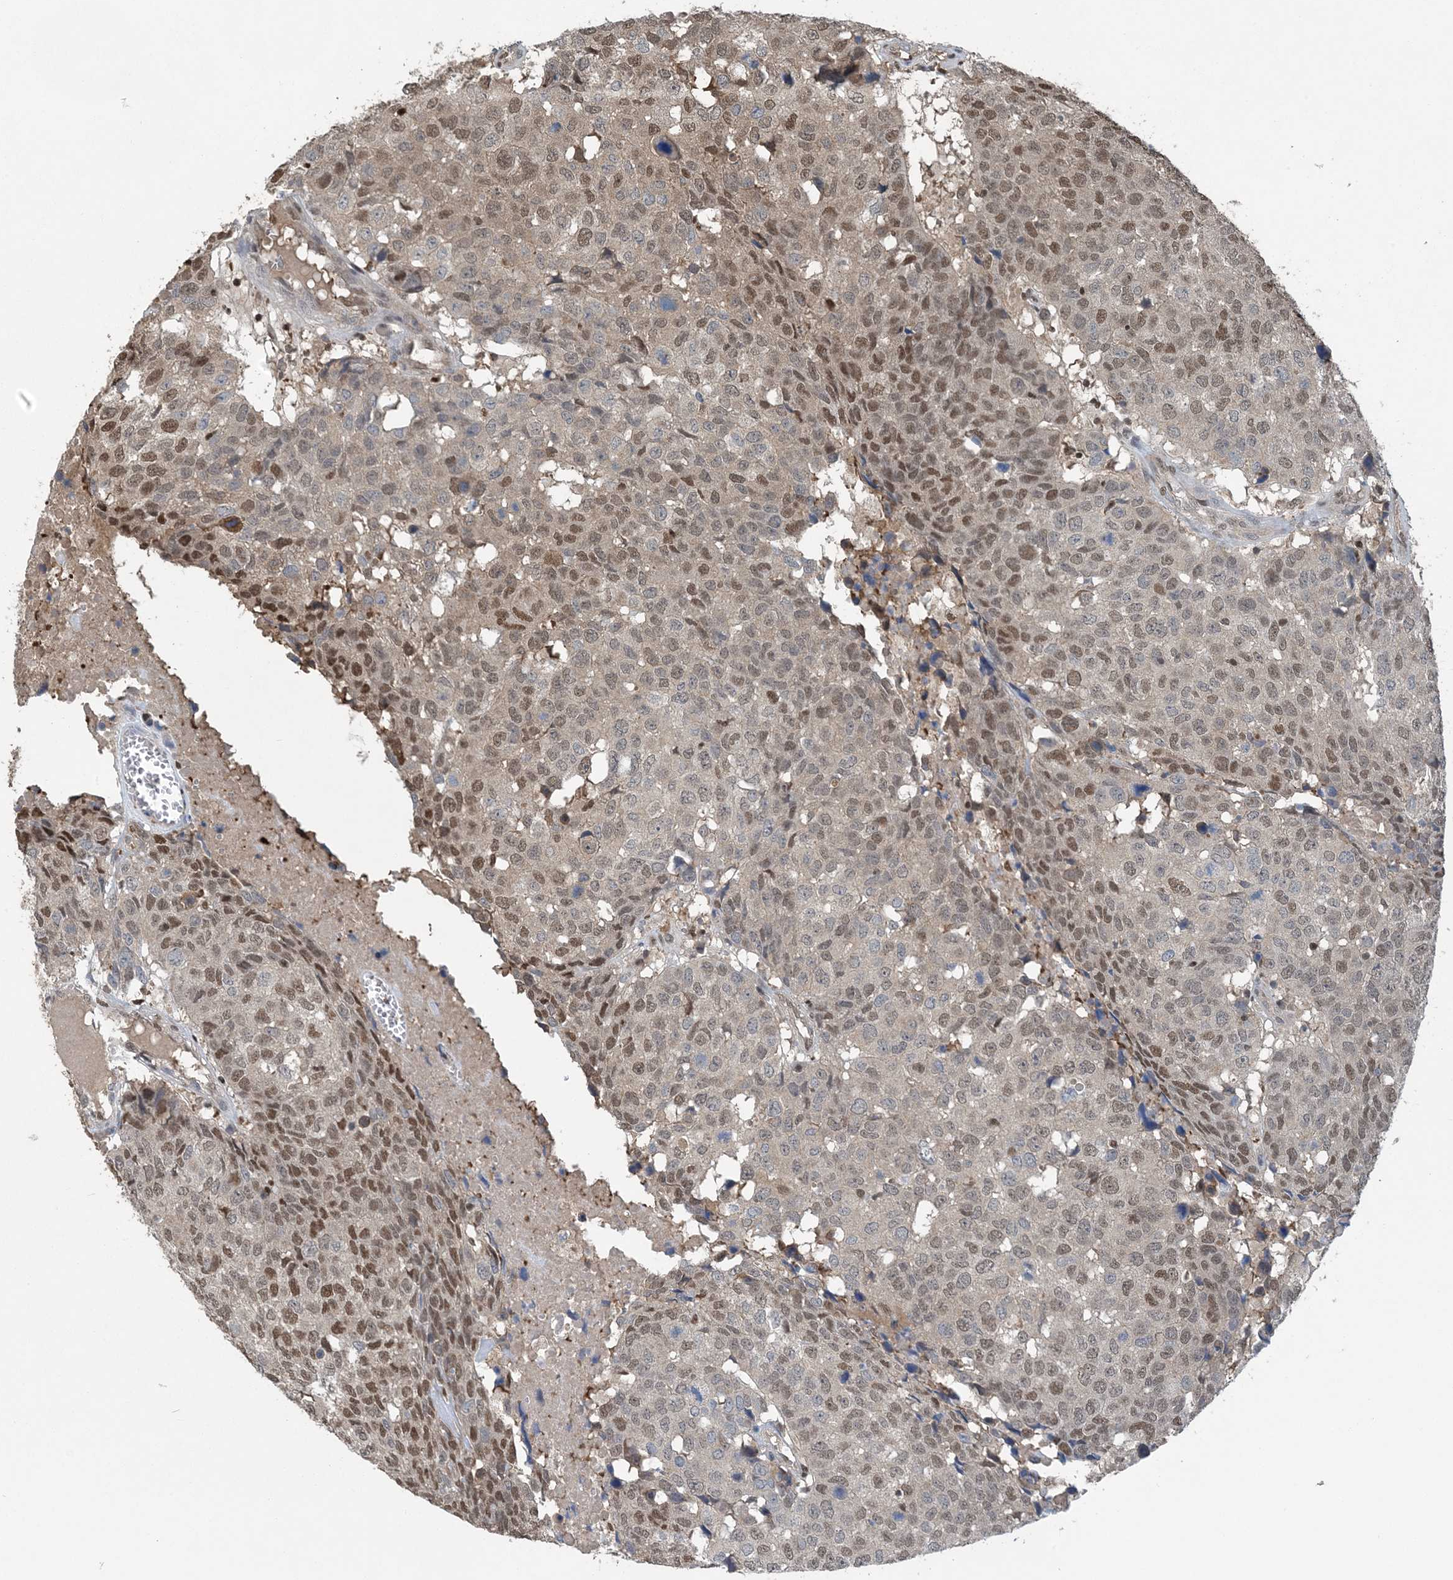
{"staining": {"intensity": "moderate", "quantity": ">75%", "location": "nuclear"}, "tissue": "head and neck cancer", "cell_type": "Tumor cells", "image_type": "cancer", "snomed": [{"axis": "morphology", "description": "Squamous cell carcinoma, NOS"}, {"axis": "topography", "description": "Head-Neck"}], "caption": "Immunohistochemical staining of human head and neck cancer (squamous cell carcinoma) displays medium levels of moderate nuclear positivity in approximately >75% of tumor cells.", "gene": "HIKESHI", "patient": {"sex": "male", "age": 66}}